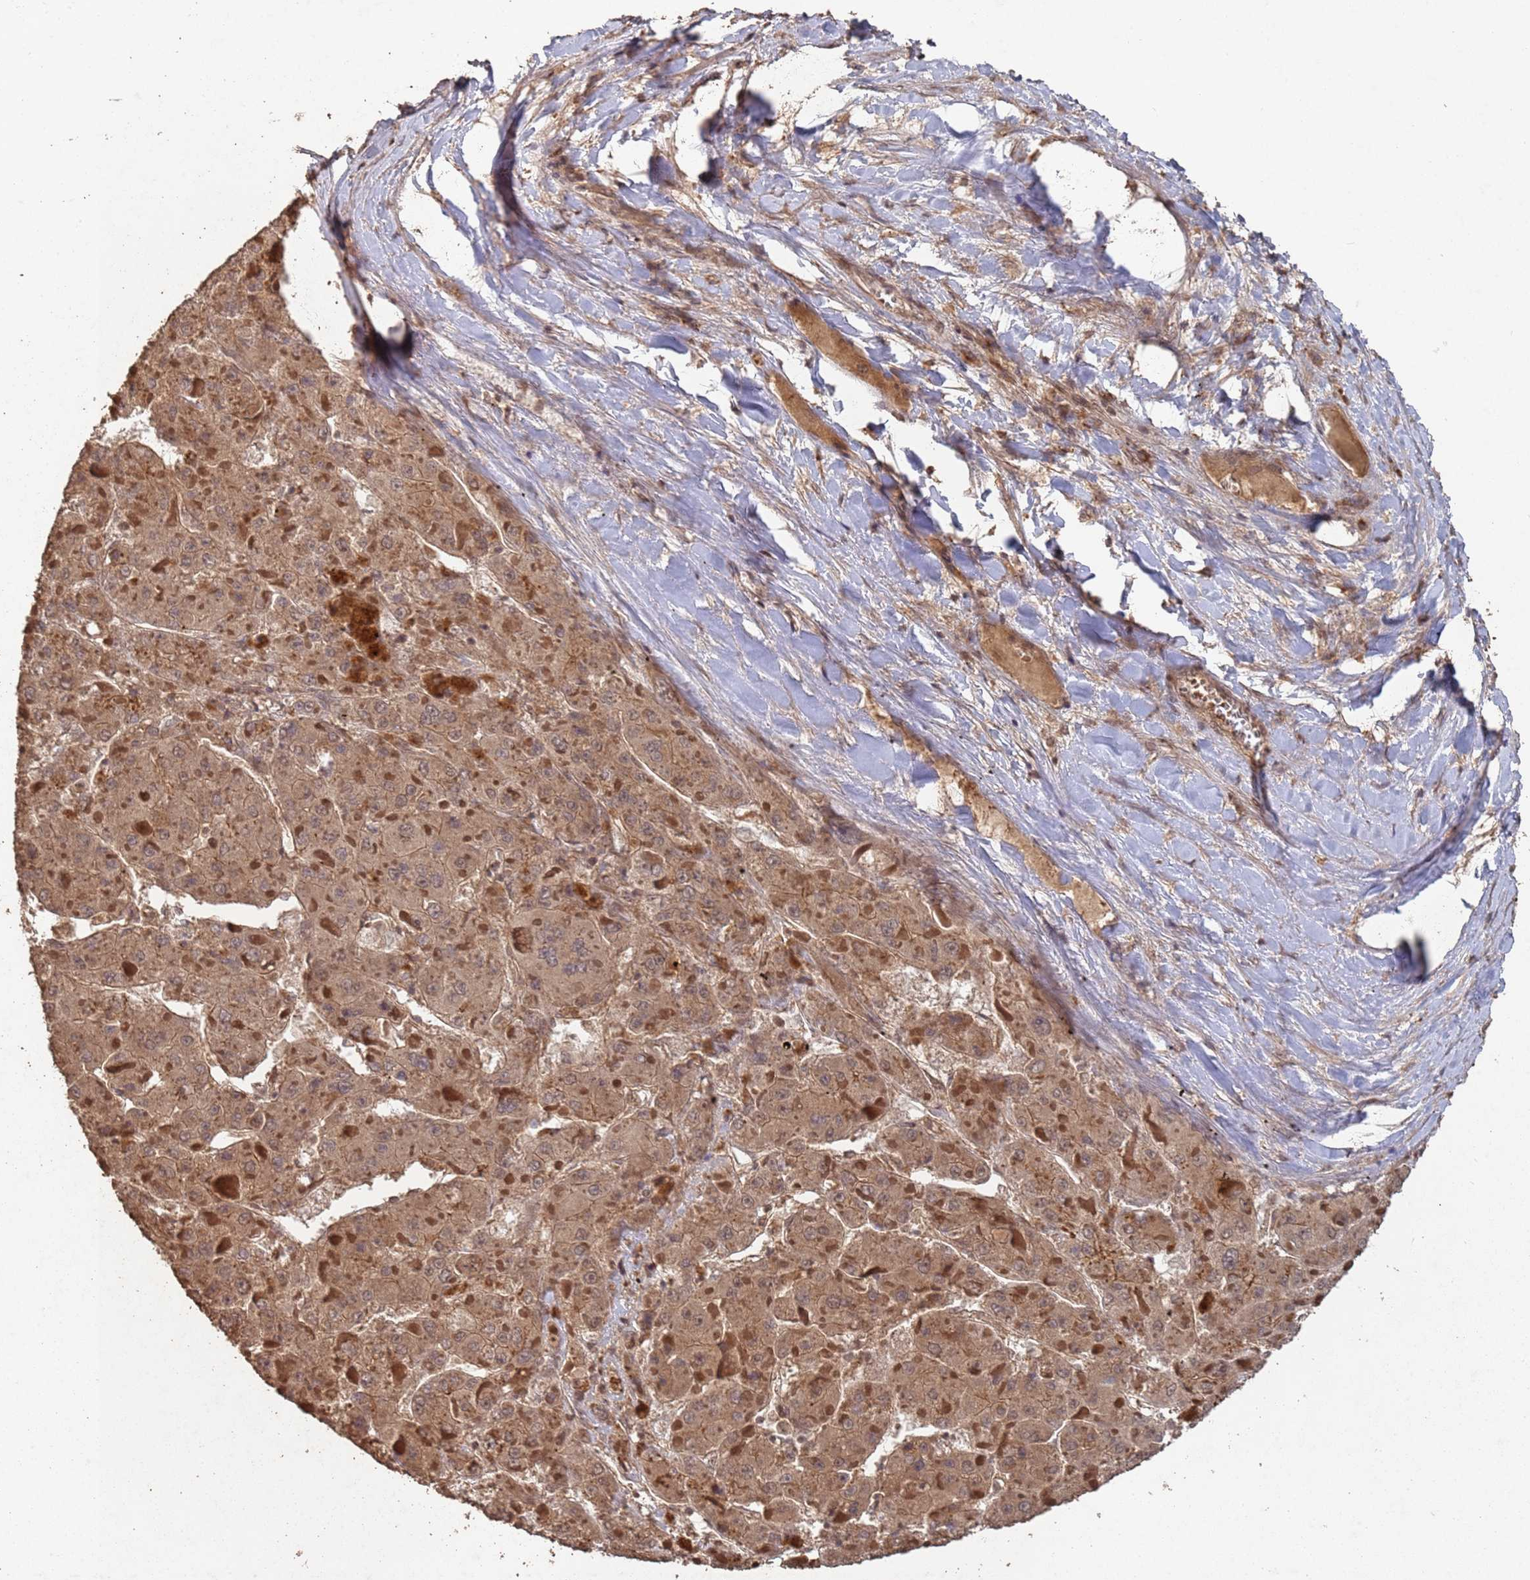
{"staining": {"intensity": "moderate", "quantity": ">75%", "location": "cytoplasmic/membranous,nuclear"}, "tissue": "liver cancer", "cell_type": "Tumor cells", "image_type": "cancer", "snomed": [{"axis": "morphology", "description": "Carcinoma, Hepatocellular, NOS"}, {"axis": "topography", "description": "Liver"}], "caption": "Tumor cells exhibit medium levels of moderate cytoplasmic/membranous and nuclear staining in about >75% of cells in hepatocellular carcinoma (liver).", "gene": "FRAT1", "patient": {"sex": "female", "age": 73}}